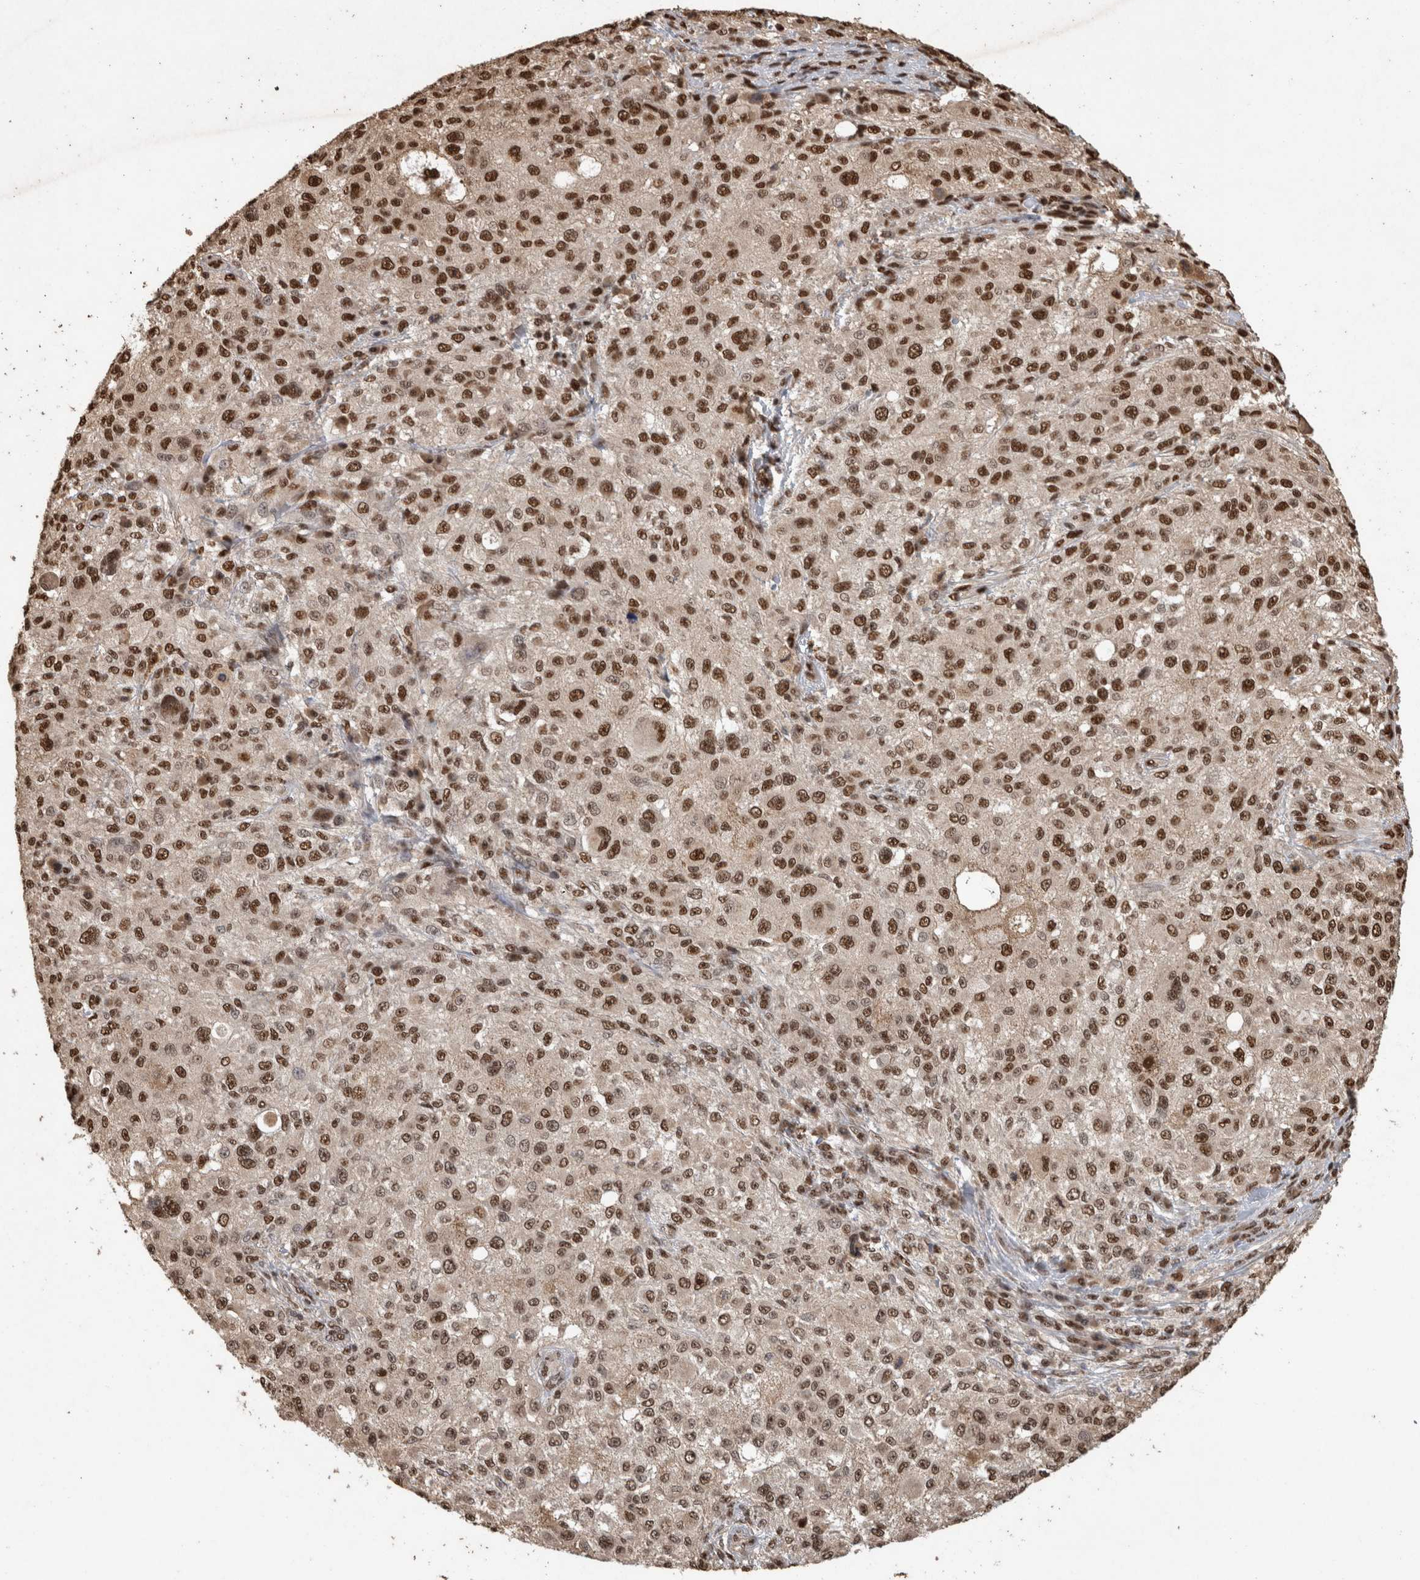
{"staining": {"intensity": "strong", "quantity": ">75%", "location": "nuclear"}, "tissue": "melanoma", "cell_type": "Tumor cells", "image_type": "cancer", "snomed": [{"axis": "morphology", "description": "Necrosis, NOS"}, {"axis": "morphology", "description": "Malignant melanoma, NOS"}, {"axis": "topography", "description": "Skin"}], "caption": "Strong nuclear positivity for a protein is seen in approximately >75% of tumor cells of melanoma using IHC.", "gene": "RAD50", "patient": {"sex": "female", "age": 87}}